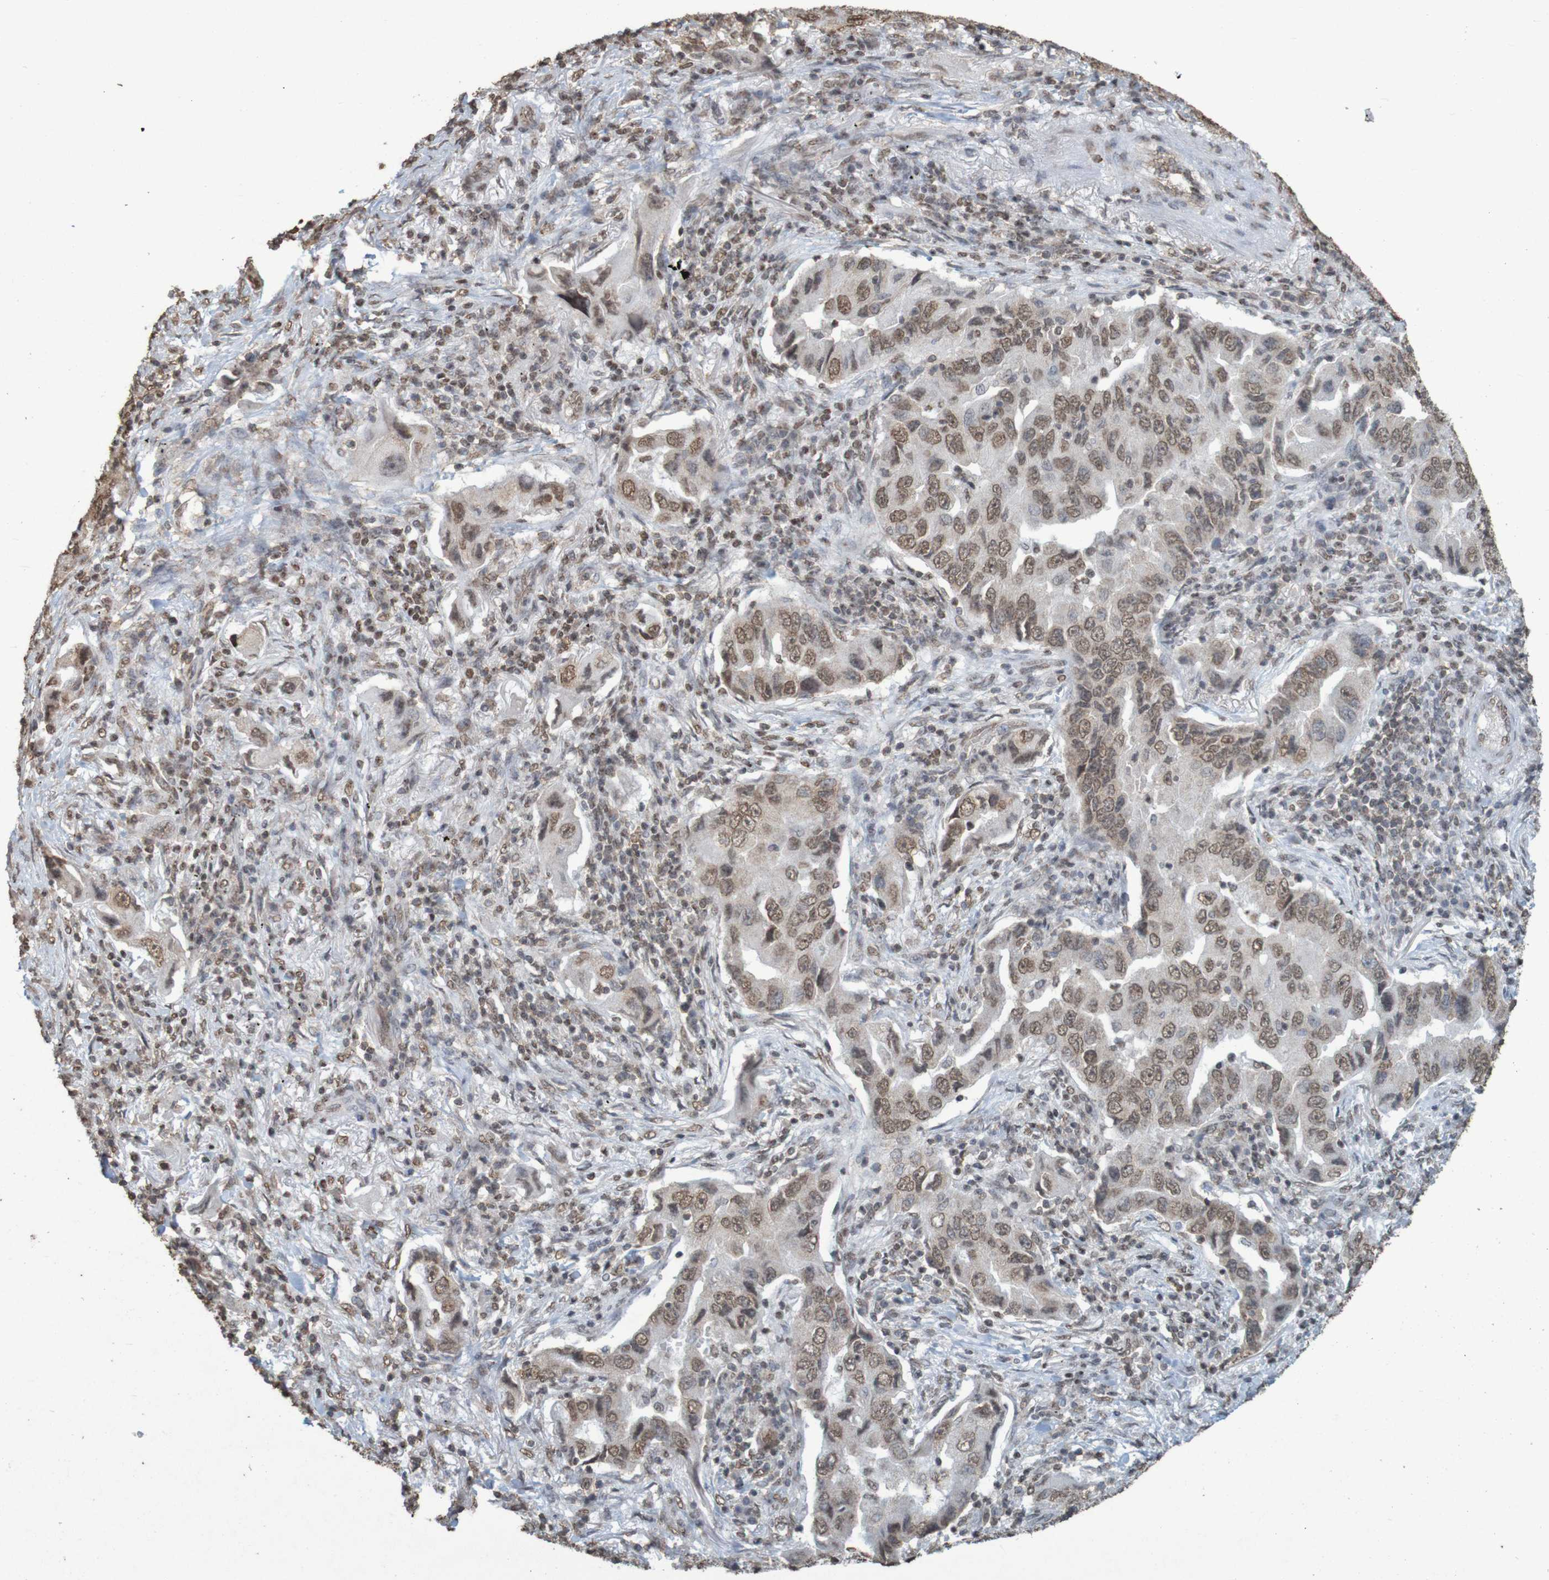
{"staining": {"intensity": "moderate", "quantity": ">75%", "location": "nuclear"}, "tissue": "lung cancer", "cell_type": "Tumor cells", "image_type": "cancer", "snomed": [{"axis": "morphology", "description": "Adenocarcinoma, NOS"}, {"axis": "topography", "description": "Lung"}], "caption": "Immunohistochemistry (IHC) of human lung cancer reveals medium levels of moderate nuclear expression in approximately >75% of tumor cells. (brown staining indicates protein expression, while blue staining denotes nuclei).", "gene": "GFI1", "patient": {"sex": "female", "age": 65}}